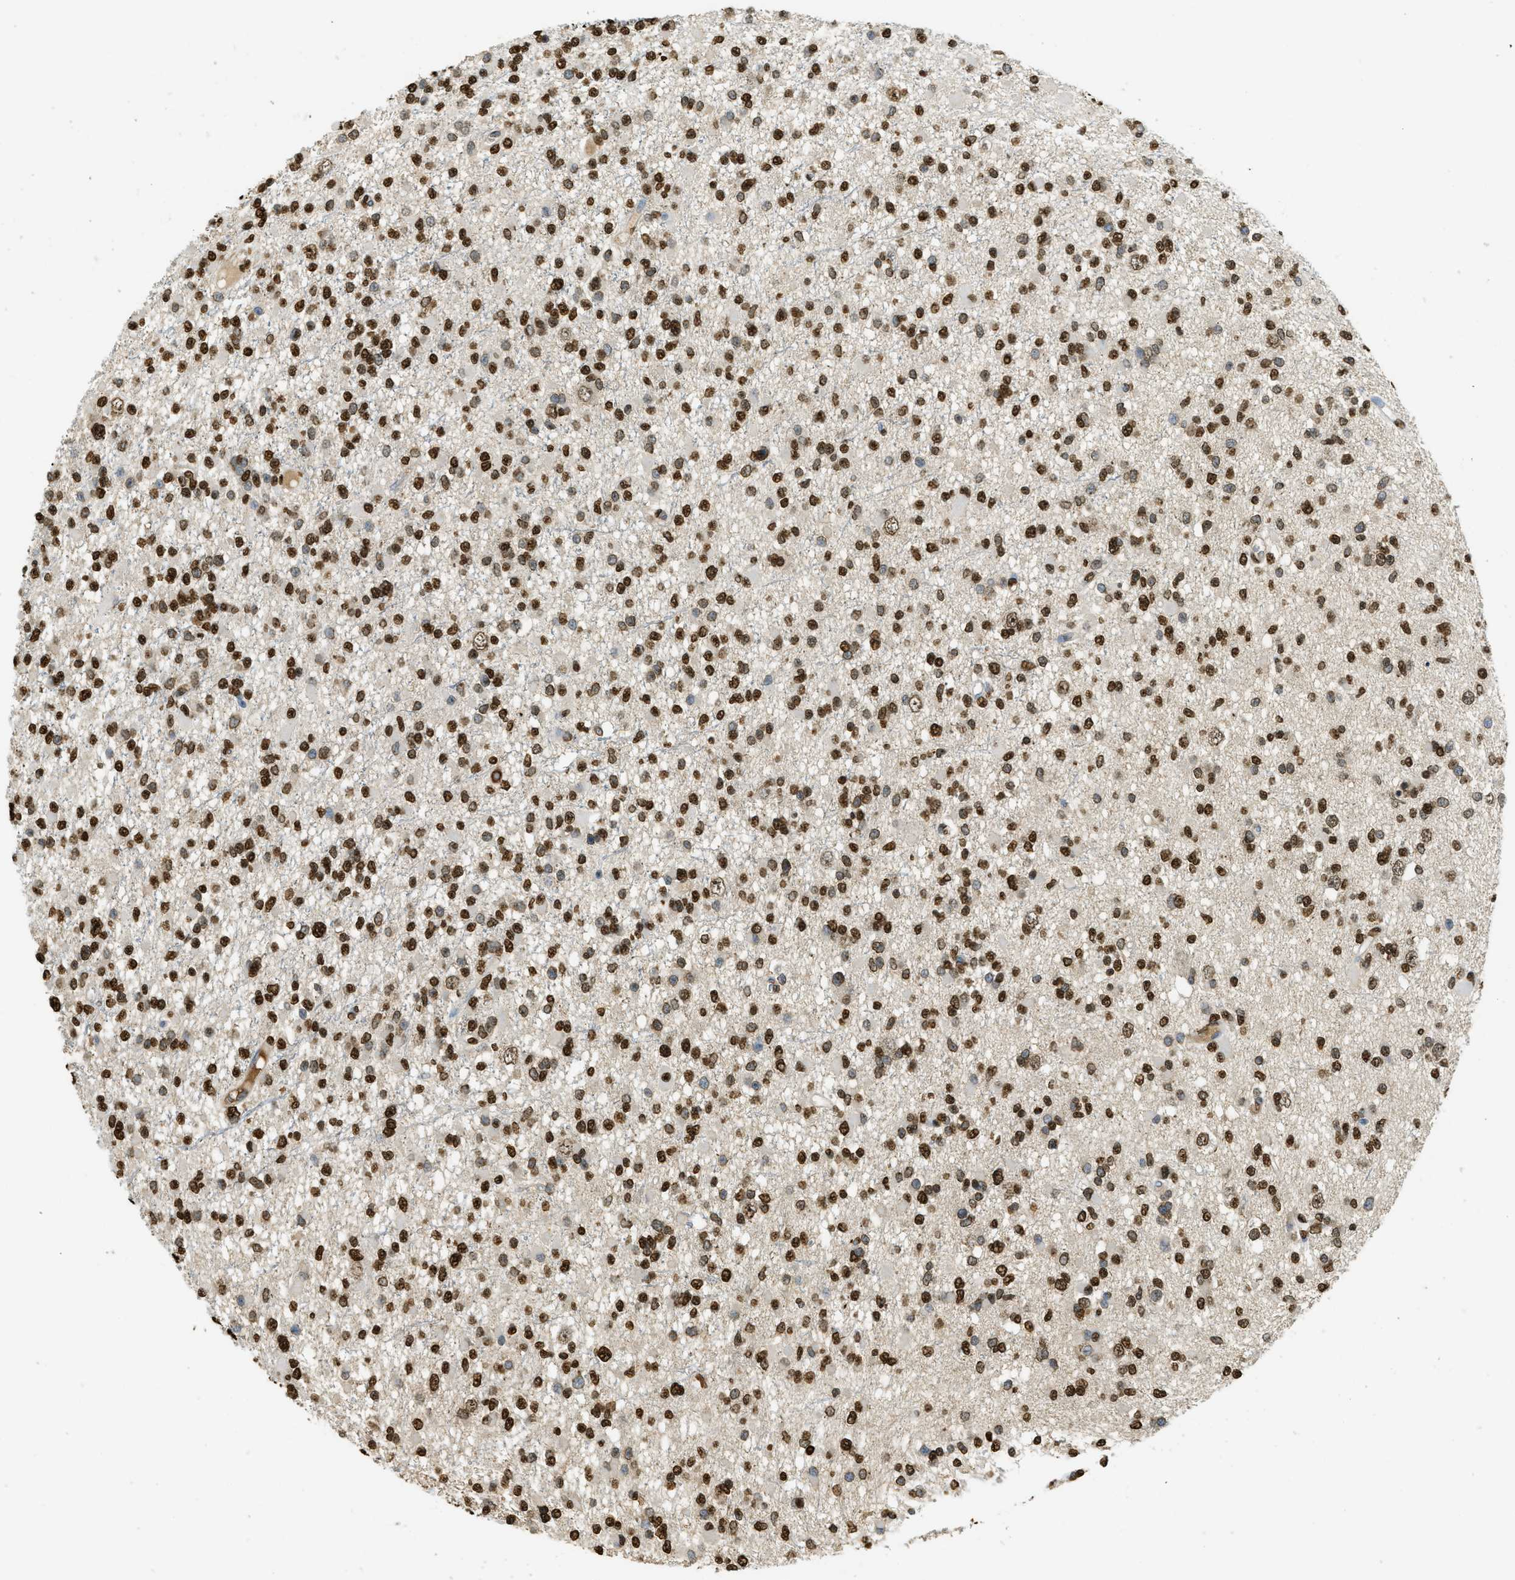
{"staining": {"intensity": "strong", "quantity": ">75%", "location": "nuclear"}, "tissue": "glioma", "cell_type": "Tumor cells", "image_type": "cancer", "snomed": [{"axis": "morphology", "description": "Glioma, malignant, Low grade"}, {"axis": "topography", "description": "Brain"}], "caption": "Human low-grade glioma (malignant) stained for a protein (brown) demonstrates strong nuclear positive expression in about >75% of tumor cells.", "gene": "NR5A2", "patient": {"sex": "female", "age": 22}}